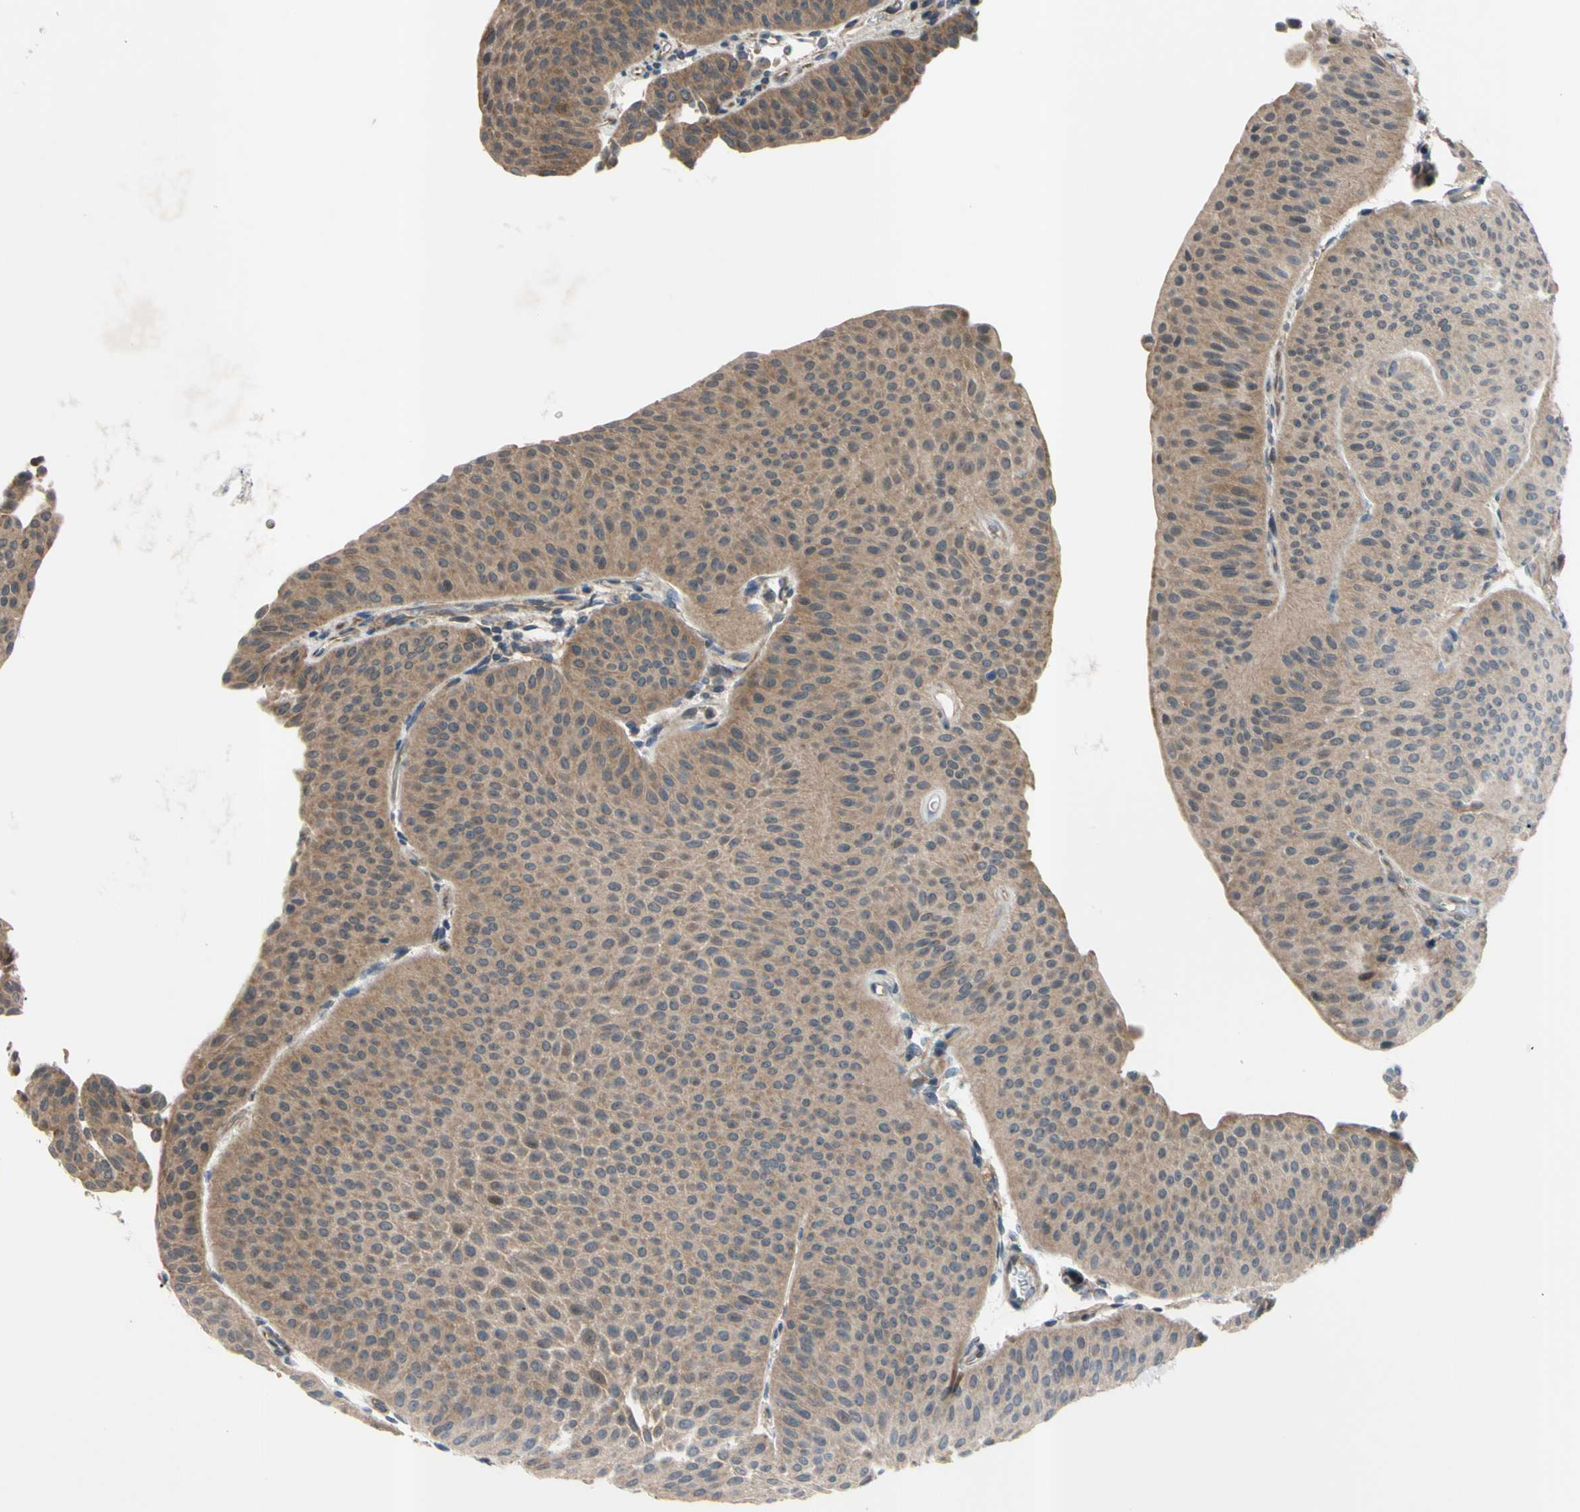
{"staining": {"intensity": "weak", "quantity": ">75%", "location": "cytoplasmic/membranous"}, "tissue": "urothelial cancer", "cell_type": "Tumor cells", "image_type": "cancer", "snomed": [{"axis": "morphology", "description": "Urothelial carcinoma, Low grade"}, {"axis": "topography", "description": "Urinary bladder"}], "caption": "Low-grade urothelial carcinoma stained with DAB IHC demonstrates low levels of weak cytoplasmic/membranous staining in about >75% of tumor cells.", "gene": "SVIL", "patient": {"sex": "female", "age": 60}}